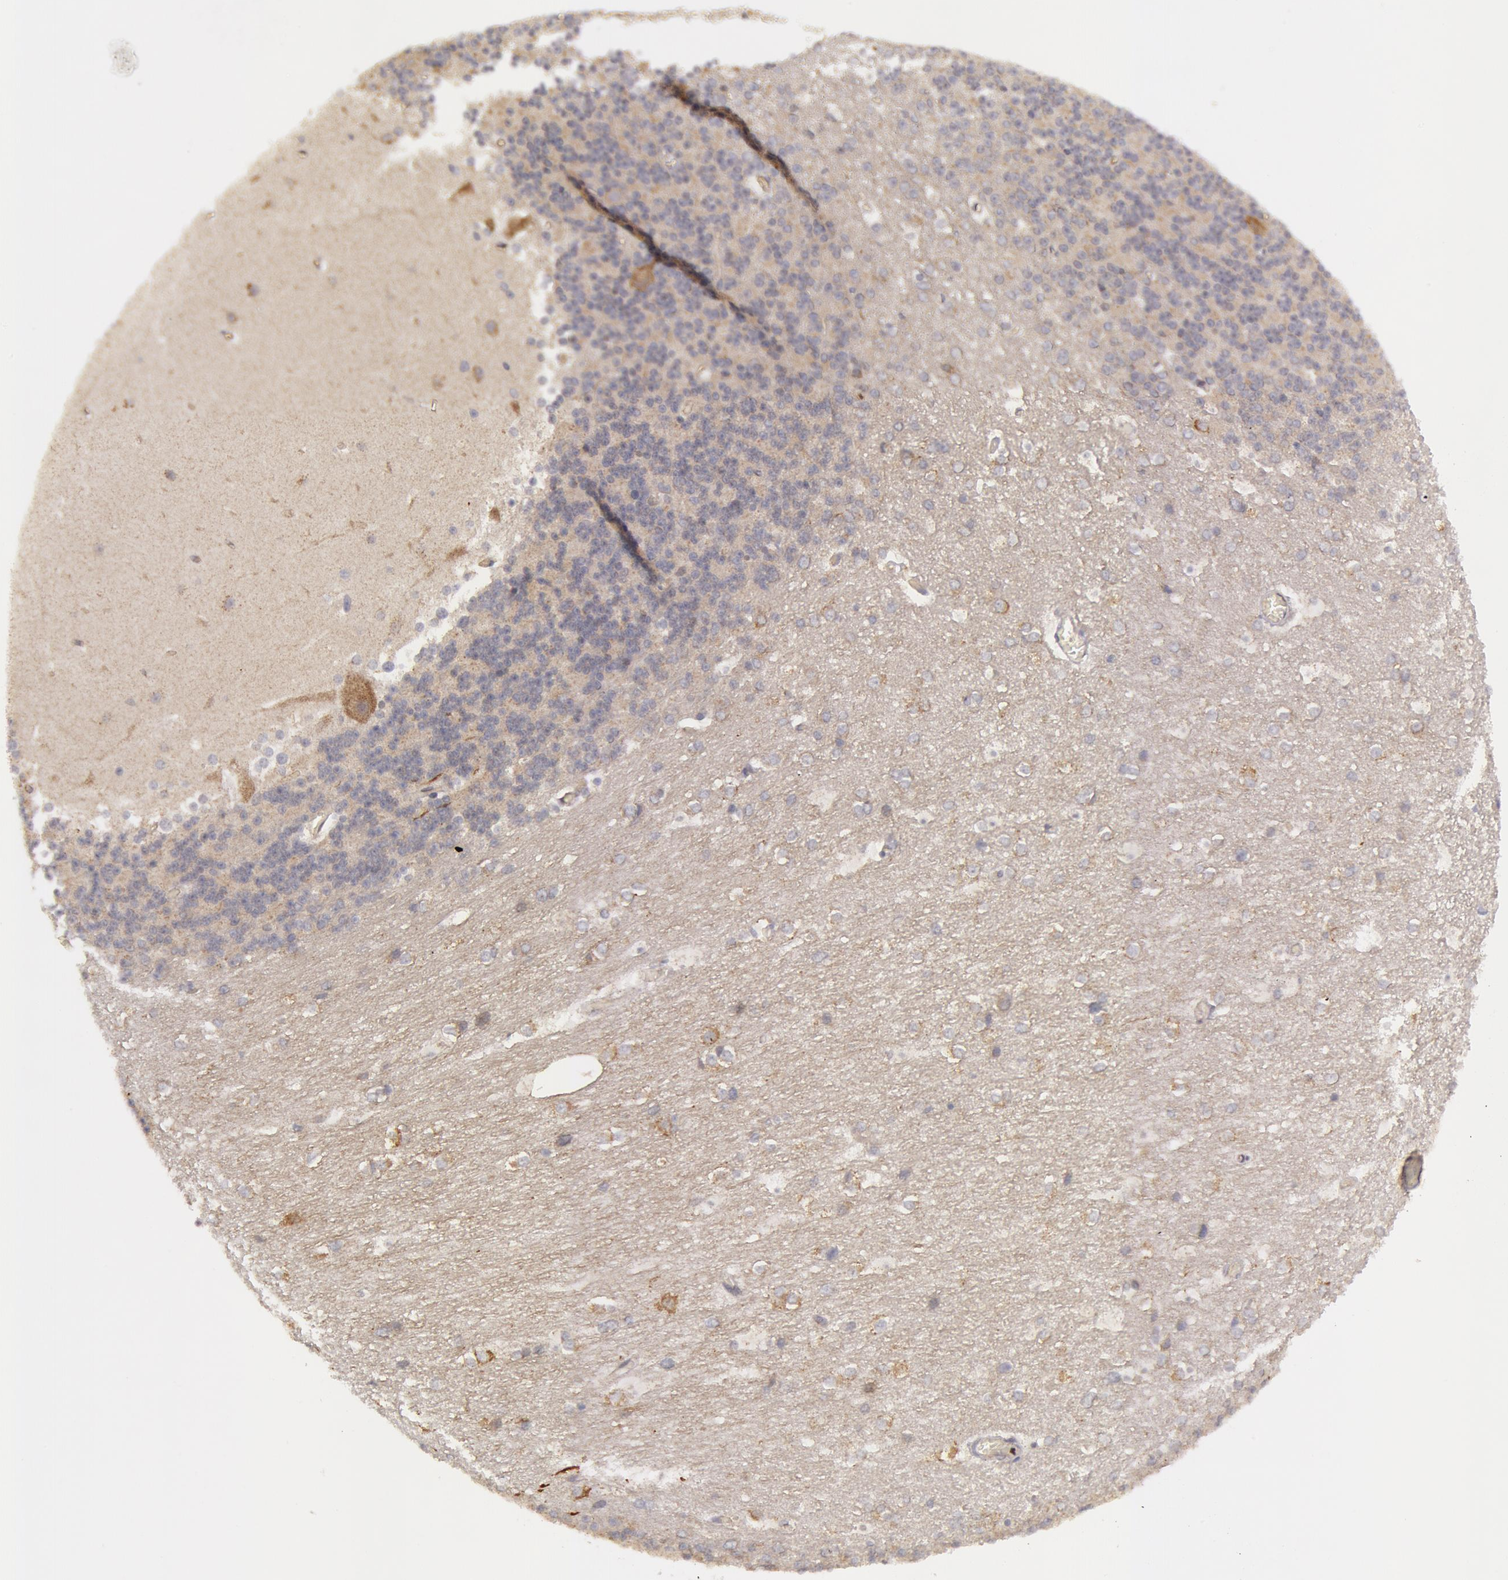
{"staining": {"intensity": "negative", "quantity": "none", "location": "none"}, "tissue": "cerebellum", "cell_type": "Cells in granular layer", "image_type": "normal", "snomed": [{"axis": "morphology", "description": "Normal tissue, NOS"}, {"axis": "topography", "description": "Cerebellum"}], "caption": "Cells in granular layer show no significant protein expression in benign cerebellum. (Stains: DAB (3,3'-diaminobenzidine) IHC with hematoxylin counter stain, Microscopy: brightfield microscopy at high magnification).", "gene": "ERBB2", "patient": {"sex": "female", "age": 19}}